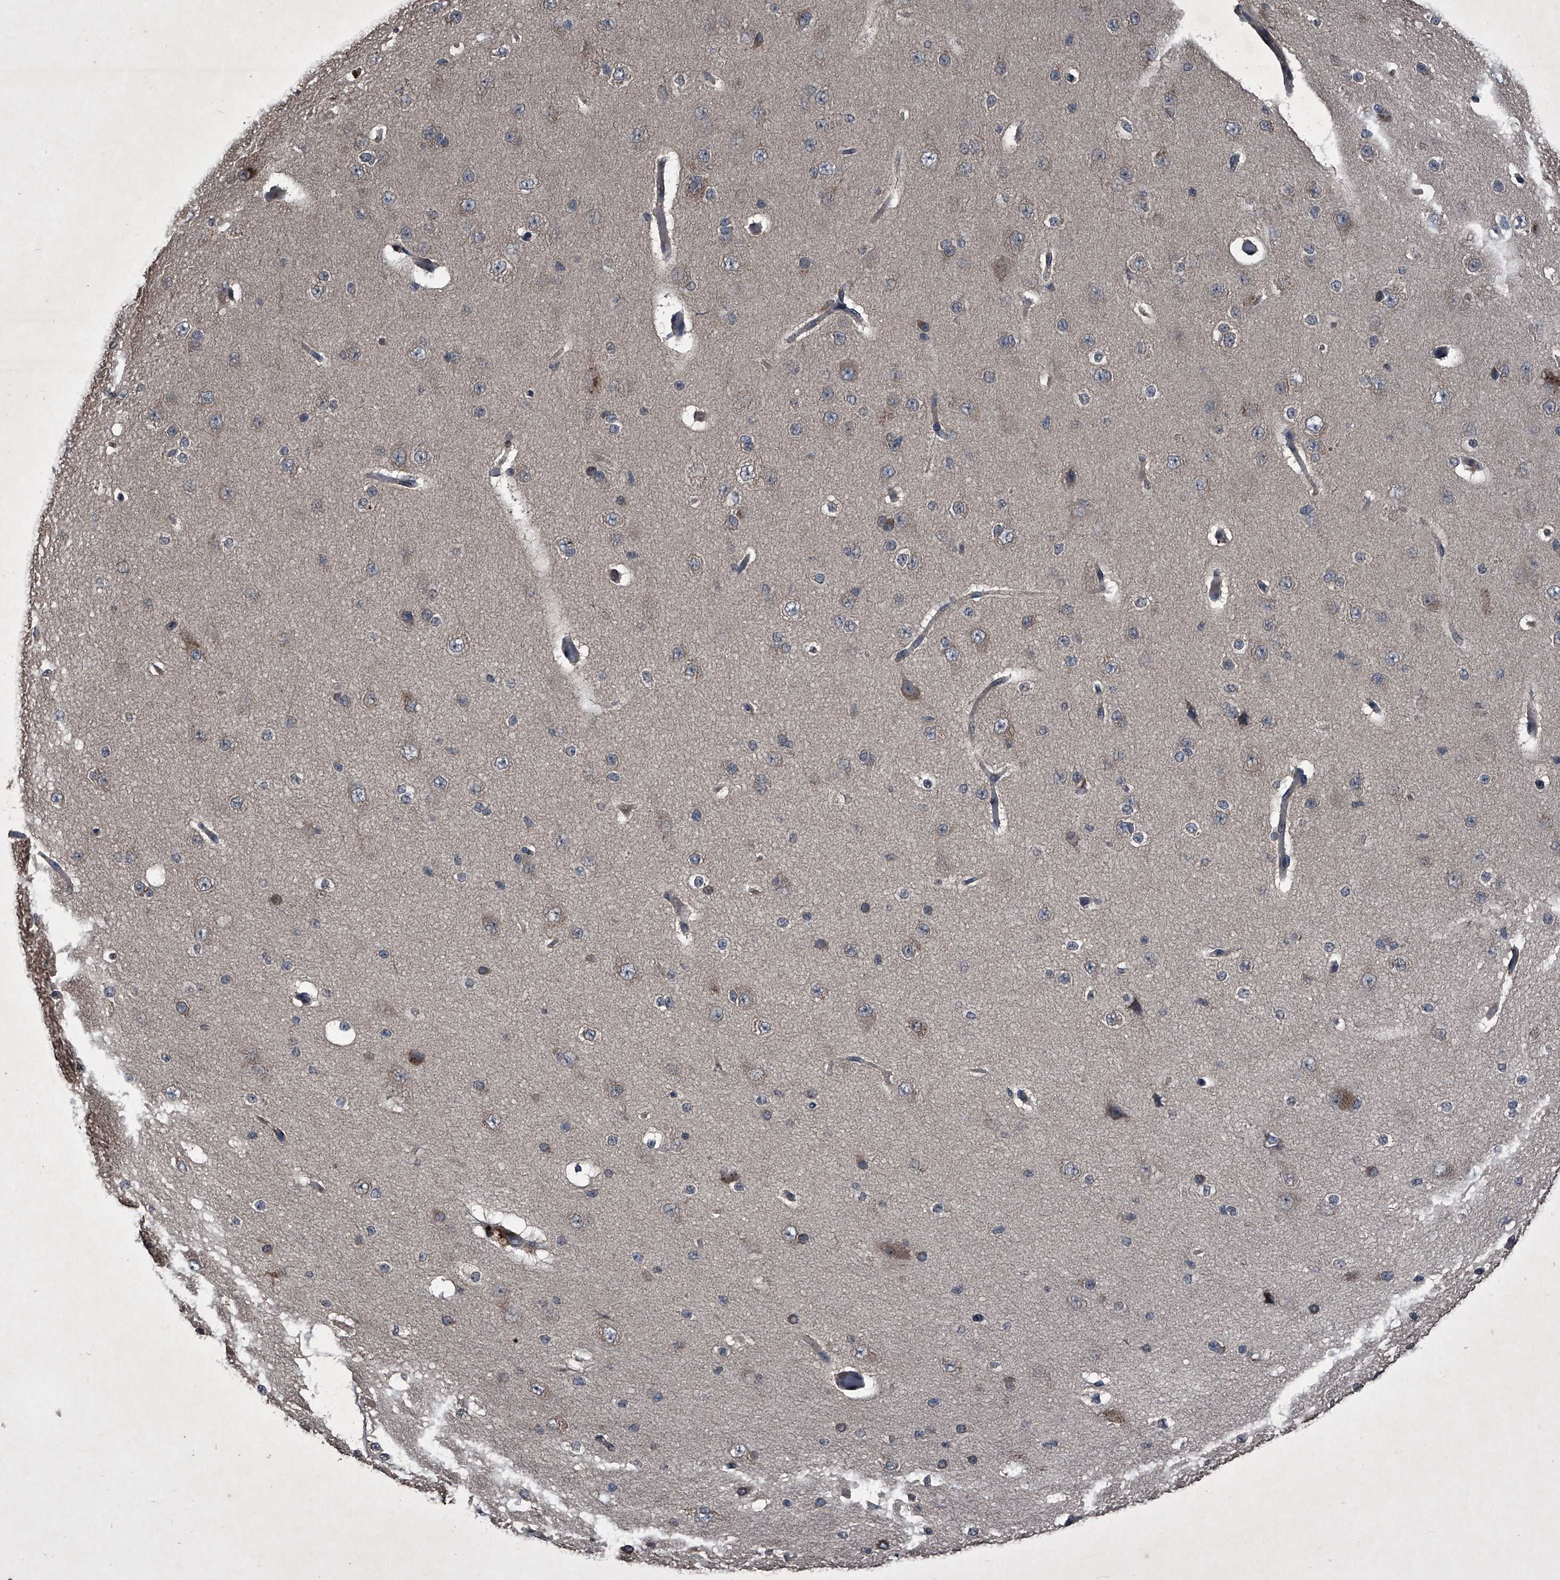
{"staining": {"intensity": "negative", "quantity": "none", "location": "none"}, "tissue": "cerebral cortex", "cell_type": "Endothelial cells", "image_type": "normal", "snomed": [{"axis": "morphology", "description": "Normal tissue, NOS"}, {"axis": "morphology", "description": "Developmental malformation"}, {"axis": "topography", "description": "Cerebral cortex"}], "caption": "An immunohistochemistry (IHC) histopathology image of unremarkable cerebral cortex is shown. There is no staining in endothelial cells of cerebral cortex. The staining was performed using DAB (3,3'-diaminobenzidine) to visualize the protein expression in brown, while the nuclei were stained in blue with hematoxylin (Magnification: 20x).", "gene": "MAPKAP1", "patient": {"sex": "female", "age": 30}}